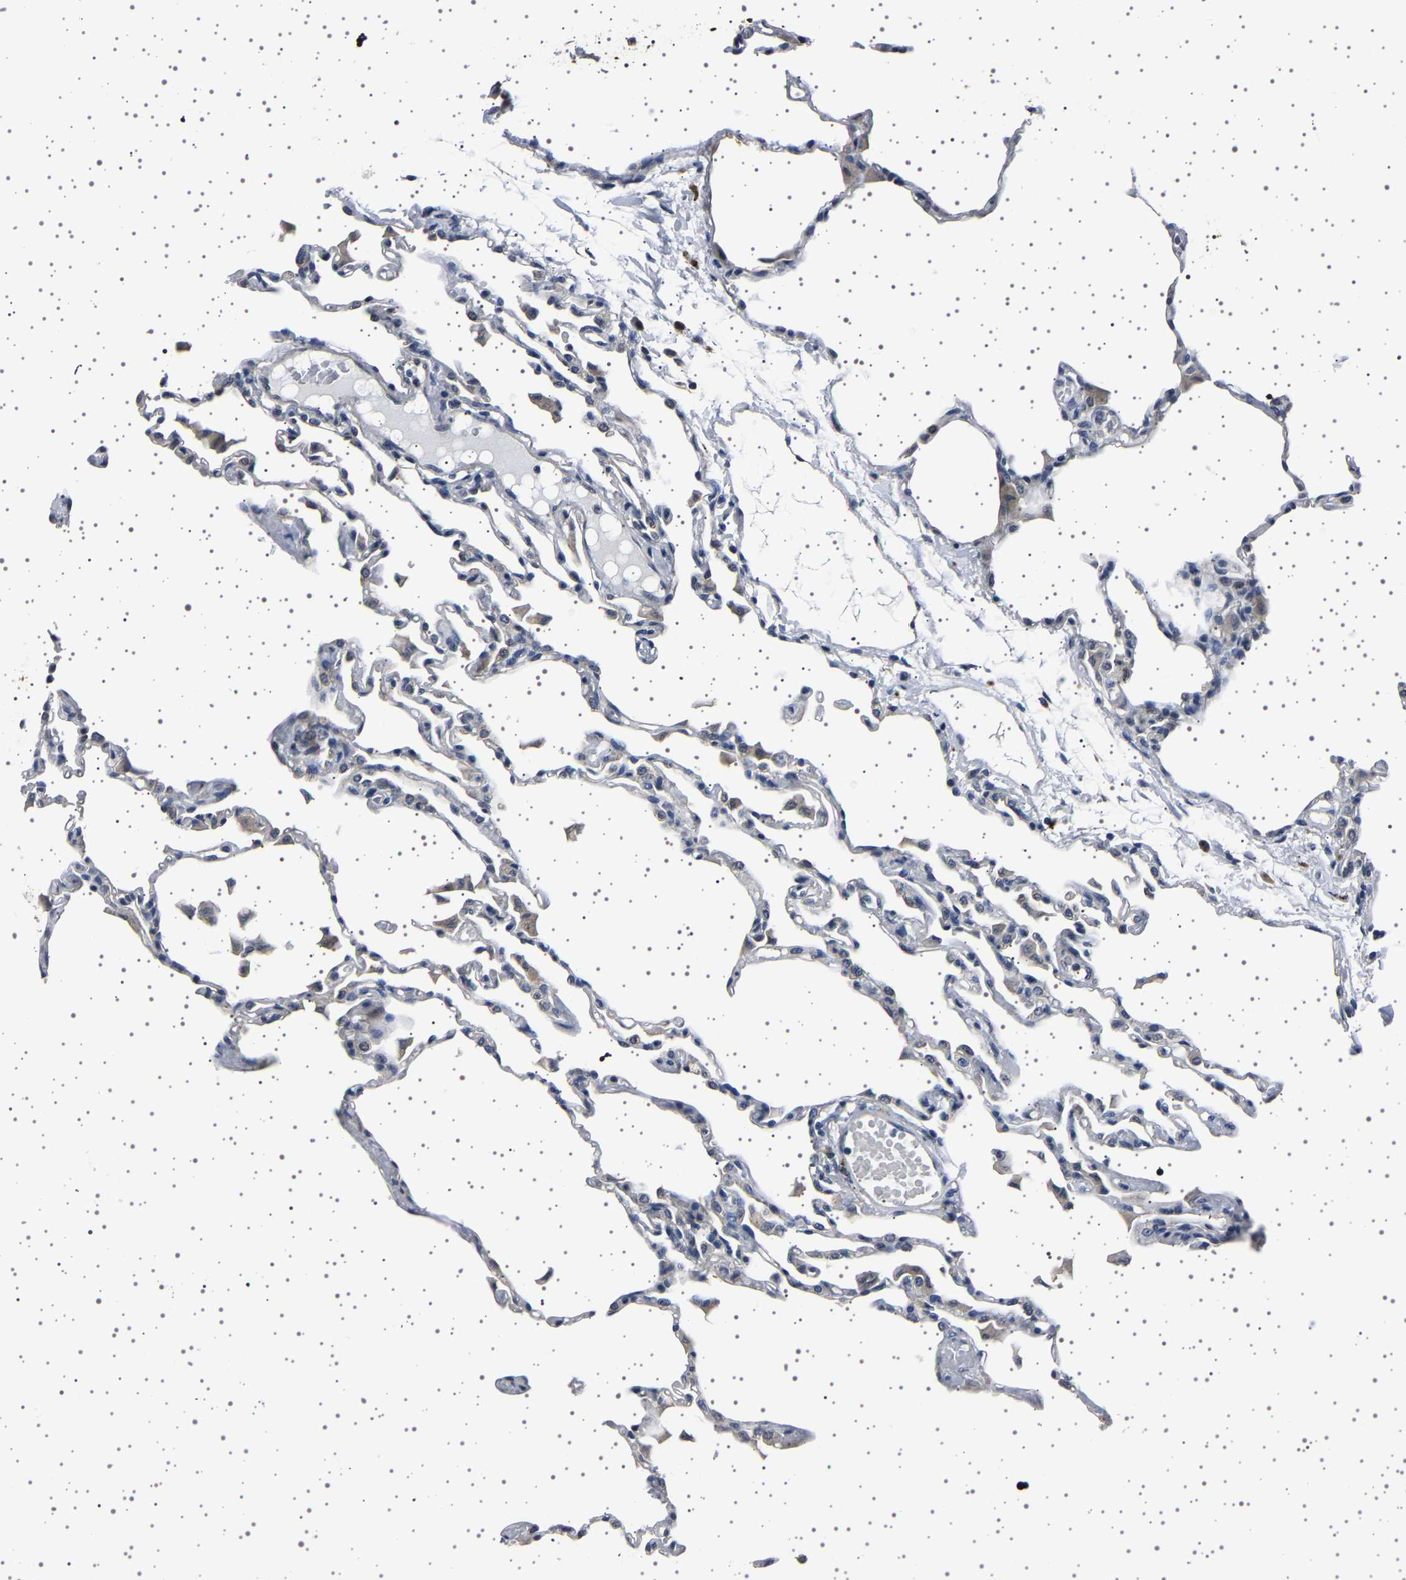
{"staining": {"intensity": "negative", "quantity": "none", "location": "none"}, "tissue": "lung", "cell_type": "Alveolar cells", "image_type": "normal", "snomed": [{"axis": "morphology", "description": "Normal tissue, NOS"}, {"axis": "topography", "description": "Lung"}], "caption": "Immunohistochemistry image of benign lung: lung stained with DAB (3,3'-diaminobenzidine) reveals no significant protein positivity in alveolar cells.", "gene": "IL10RB", "patient": {"sex": "female", "age": 49}}